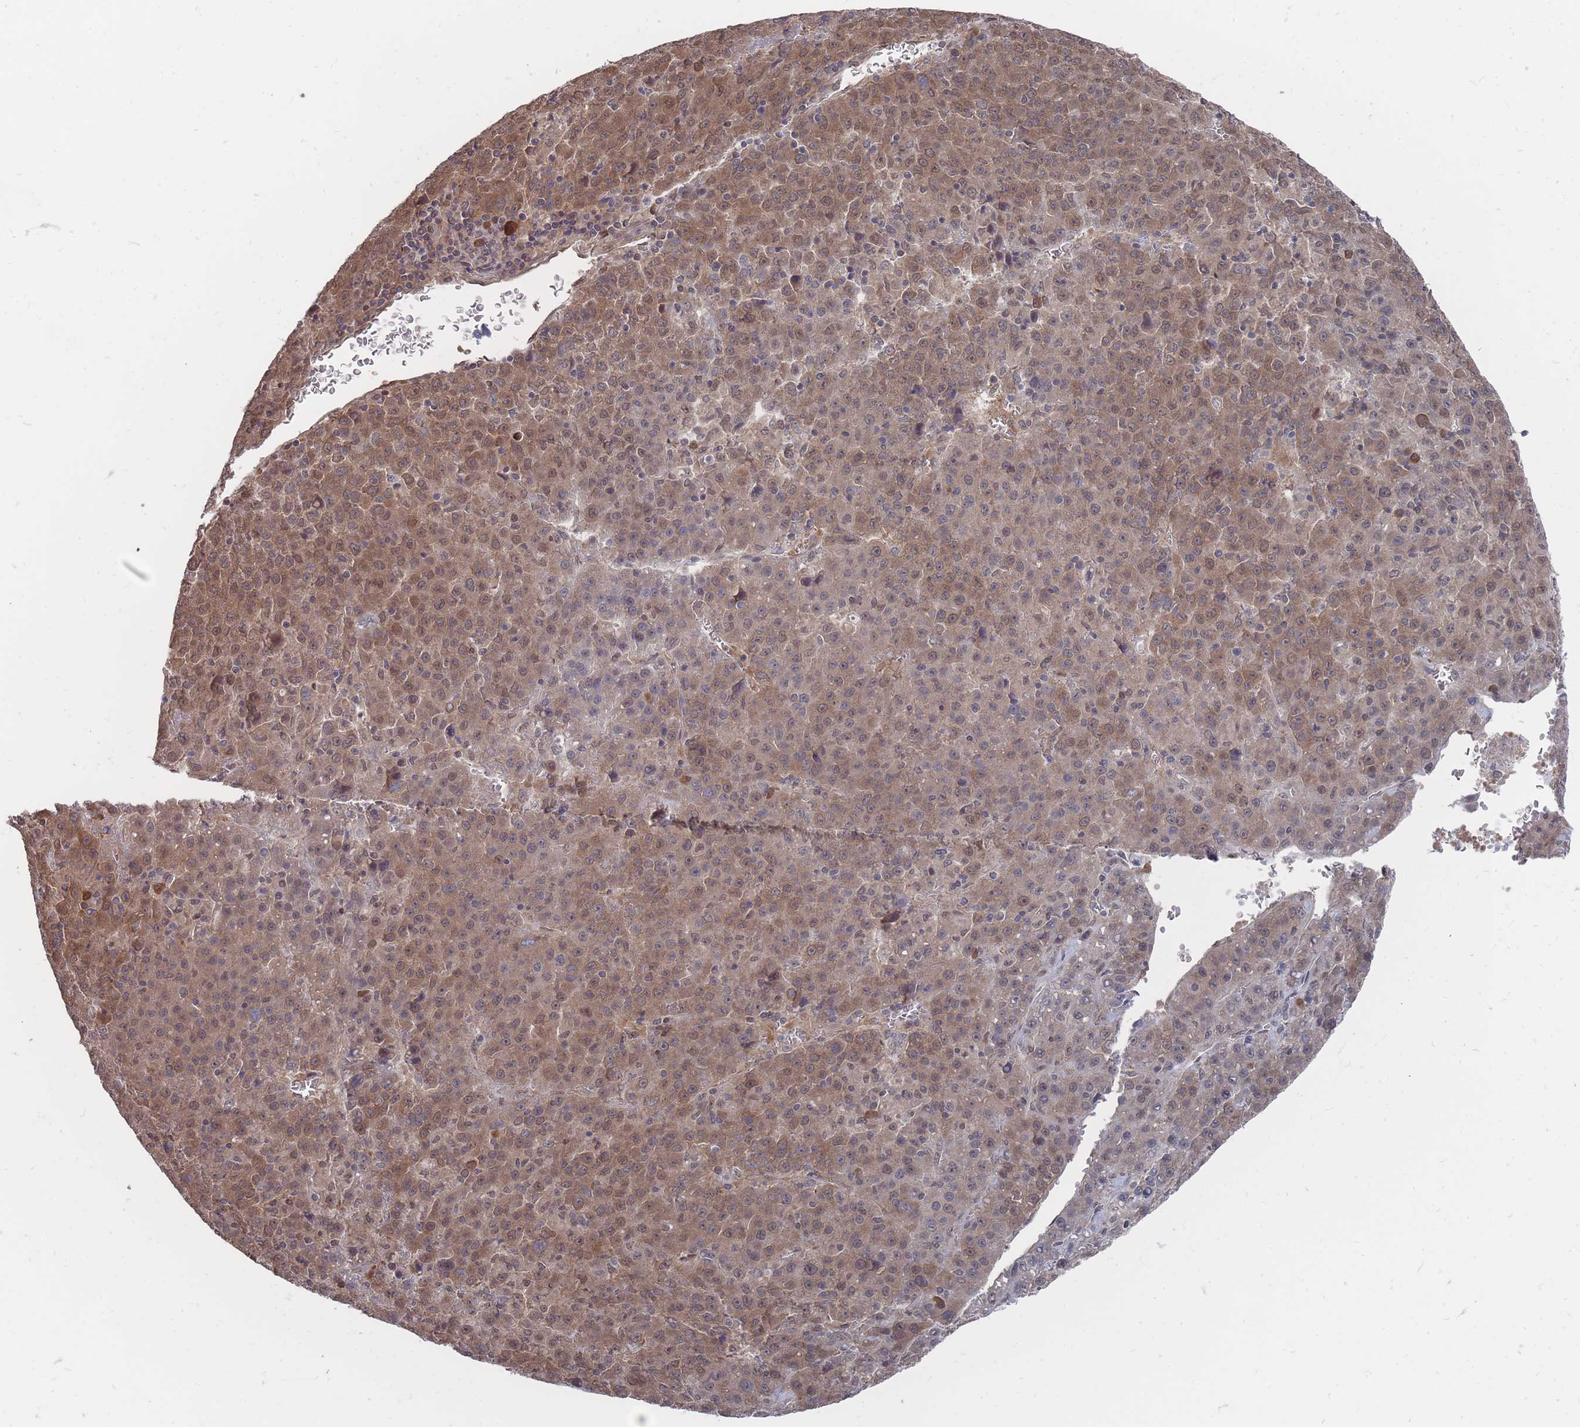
{"staining": {"intensity": "moderate", "quantity": ">75%", "location": "cytoplasmic/membranous,nuclear"}, "tissue": "liver cancer", "cell_type": "Tumor cells", "image_type": "cancer", "snomed": [{"axis": "morphology", "description": "Carcinoma, Hepatocellular, NOS"}, {"axis": "topography", "description": "Liver"}], "caption": "A micrograph of human liver cancer (hepatocellular carcinoma) stained for a protein demonstrates moderate cytoplasmic/membranous and nuclear brown staining in tumor cells. Ihc stains the protein in brown and the nuclei are stained blue.", "gene": "NKD1", "patient": {"sex": "female", "age": 53}}